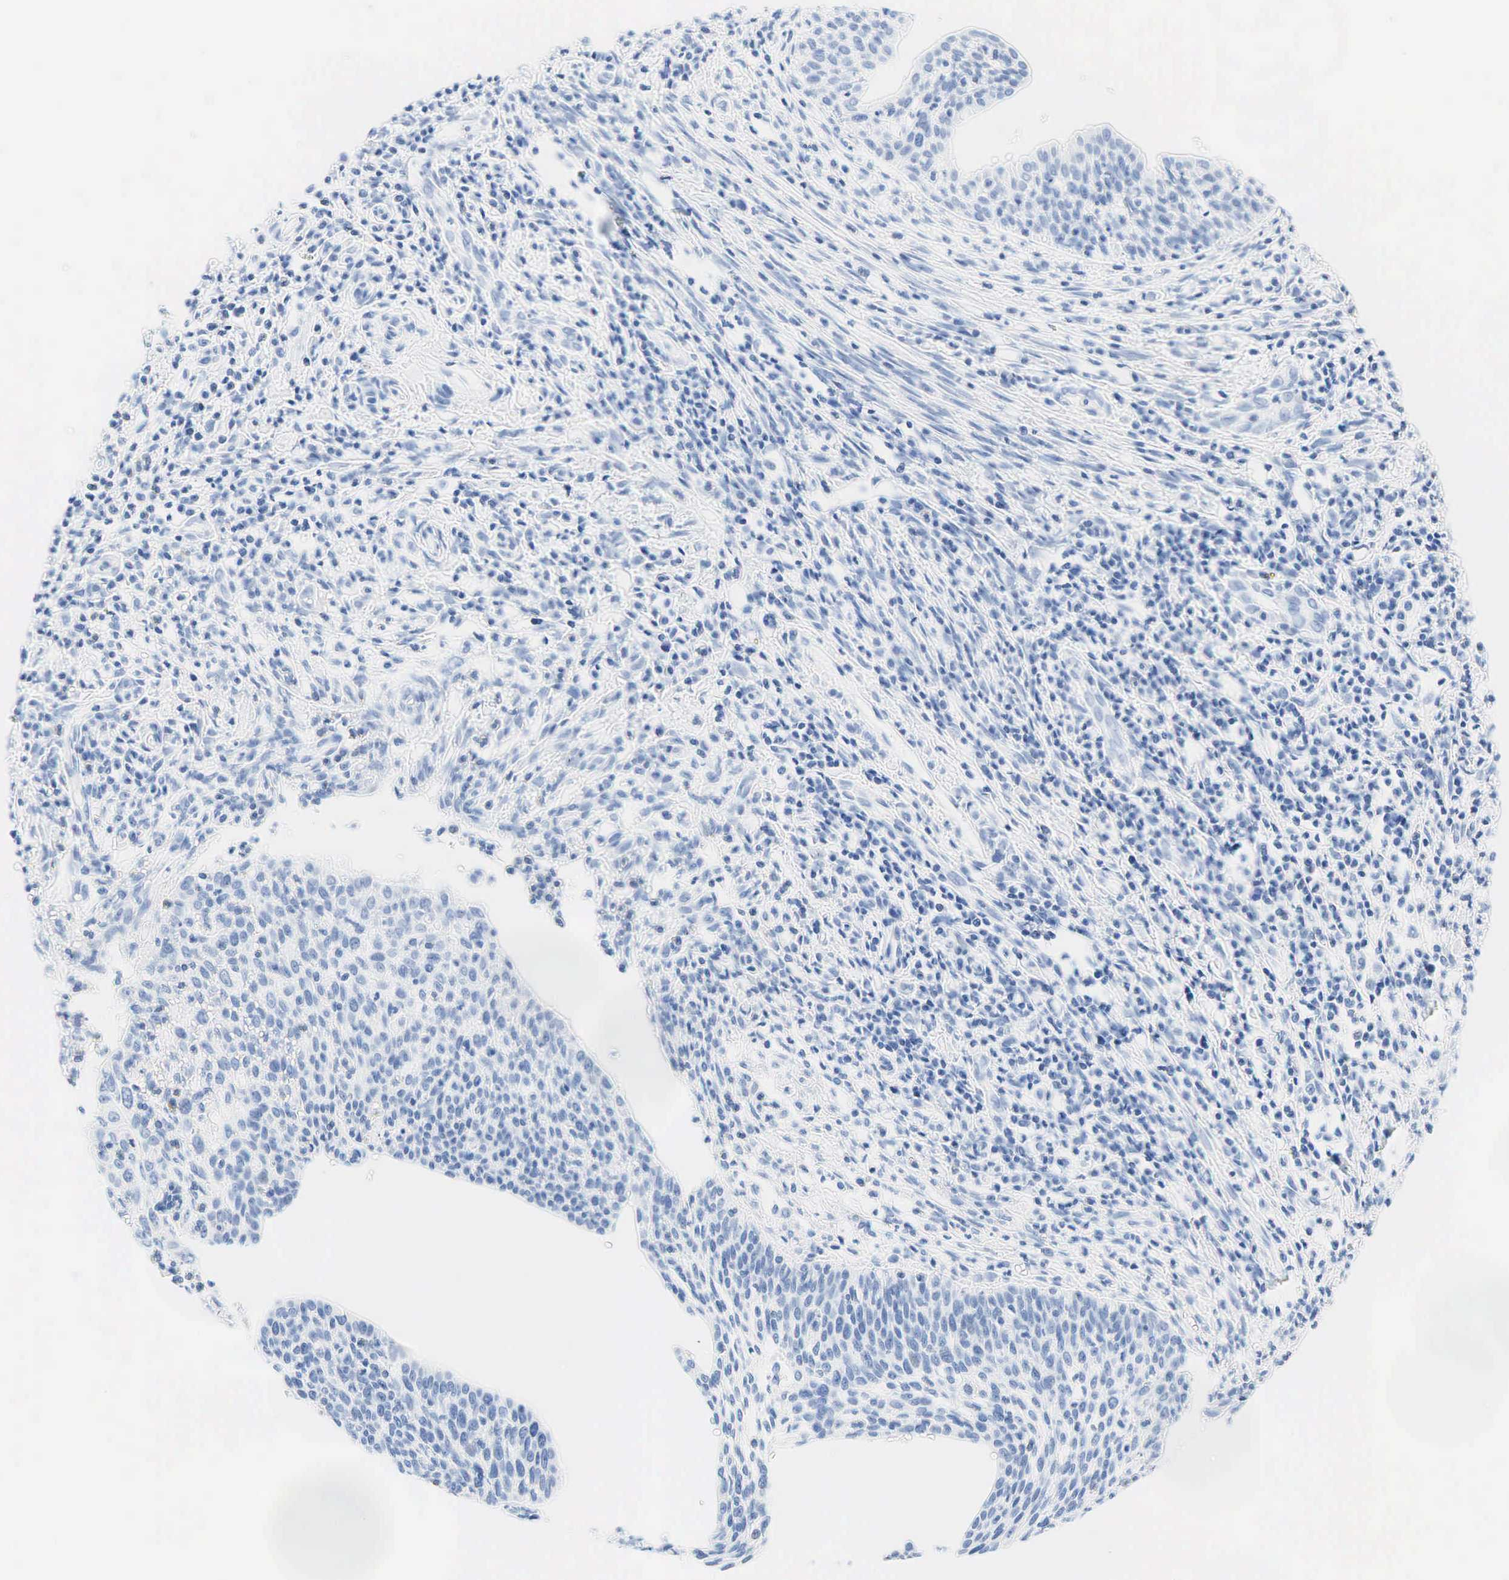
{"staining": {"intensity": "negative", "quantity": "none", "location": "none"}, "tissue": "cervical cancer", "cell_type": "Tumor cells", "image_type": "cancer", "snomed": [{"axis": "morphology", "description": "Squamous cell carcinoma, NOS"}, {"axis": "topography", "description": "Cervix"}], "caption": "A photomicrograph of human cervical cancer (squamous cell carcinoma) is negative for staining in tumor cells.", "gene": "INHA", "patient": {"sex": "female", "age": 41}}